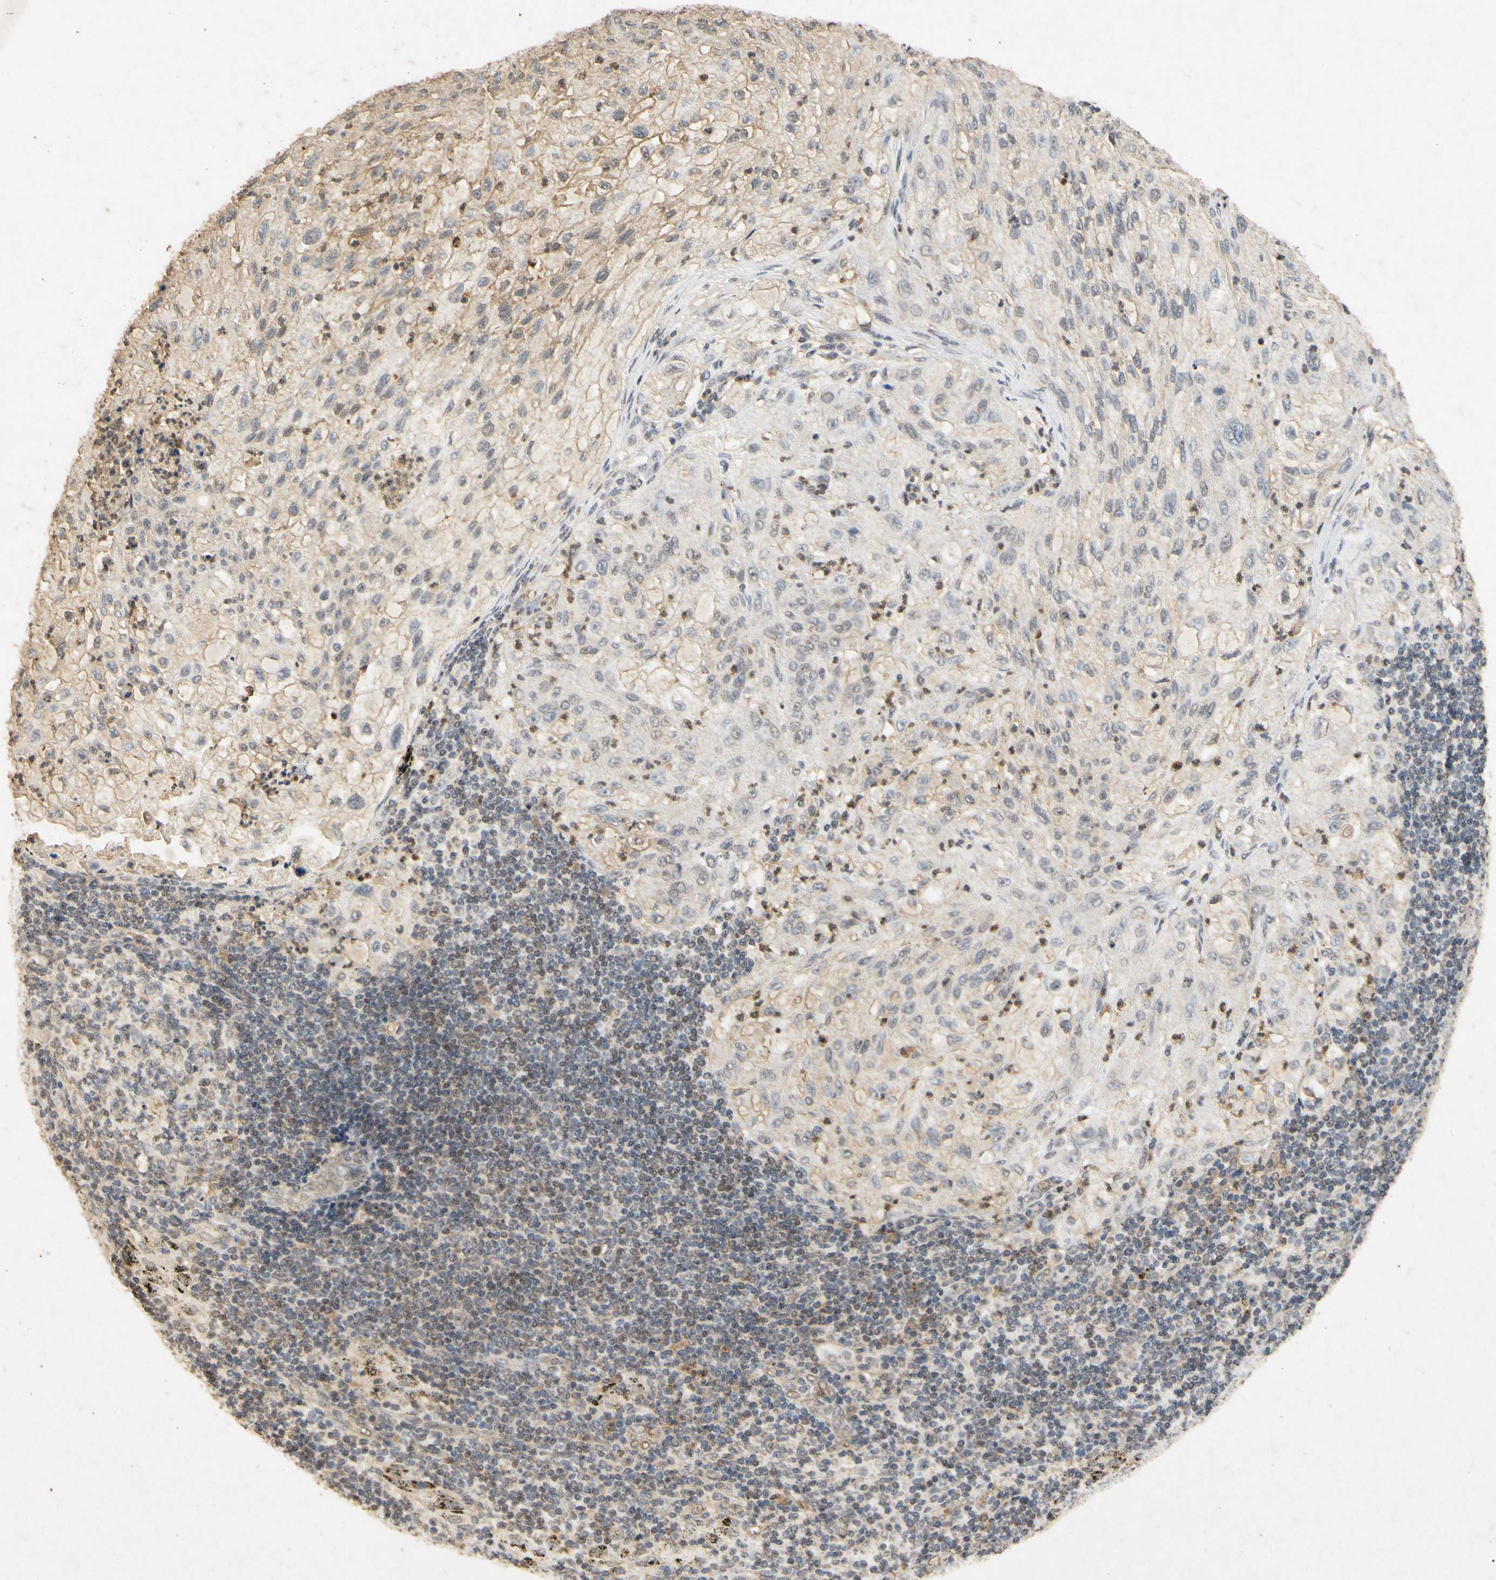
{"staining": {"intensity": "weak", "quantity": "25%-75%", "location": "cytoplasmic/membranous"}, "tissue": "lung cancer", "cell_type": "Tumor cells", "image_type": "cancer", "snomed": [{"axis": "morphology", "description": "Inflammation, NOS"}, {"axis": "morphology", "description": "Squamous cell carcinoma, NOS"}, {"axis": "topography", "description": "Lymph node"}, {"axis": "topography", "description": "Soft tissue"}, {"axis": "topography", "description": "Lung"}], "caption": "Lung cancer stained with a protein marker displays weak staining in tumor cells.", "gene": "CP", "patient": {"sex": "male", "age": 66}}